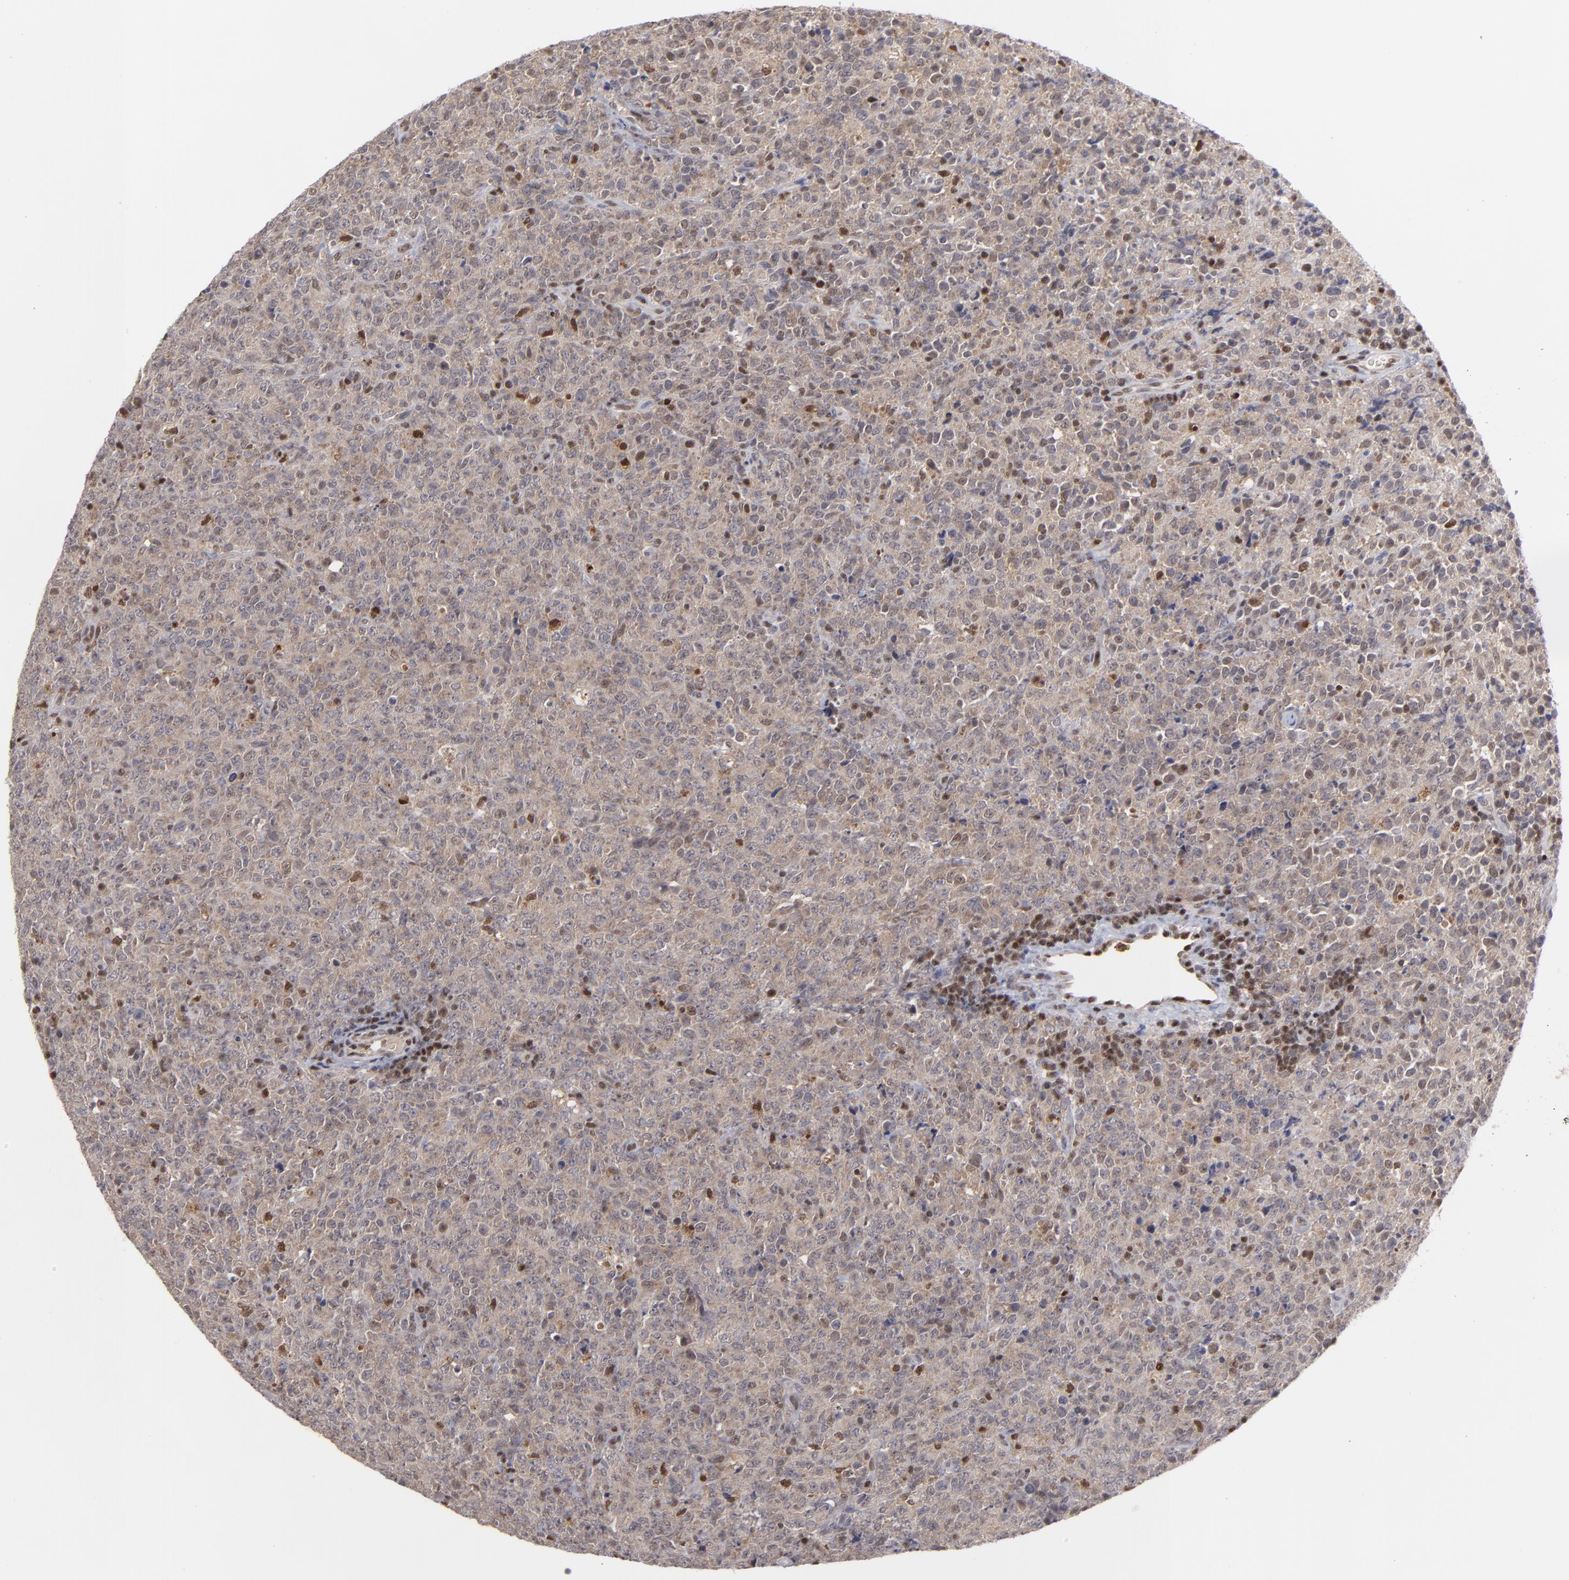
{"staining": {"intensity": "moderate", "quantity": ">75%", "location": "cytoplasmic/membranous,nuclear"}, "tissue": "lymphoma", "cell_type": "Tumor cells", "image_type": "cancer", "snomed": [{"axis": "morphology", "description": "Malignant lymphoma, non-Hodgkin's type, High grade"}, {"axis": "topography", "description": "Tonsil"}], "caption": "This image demonstrates IHC staining of lymphoma, with medium moderate cytoplasmic/membranous and nuclear expression in approximately >75% of tumor cells.", "gene": "GSR", "patient": {"sex": "female", "age": 36}}